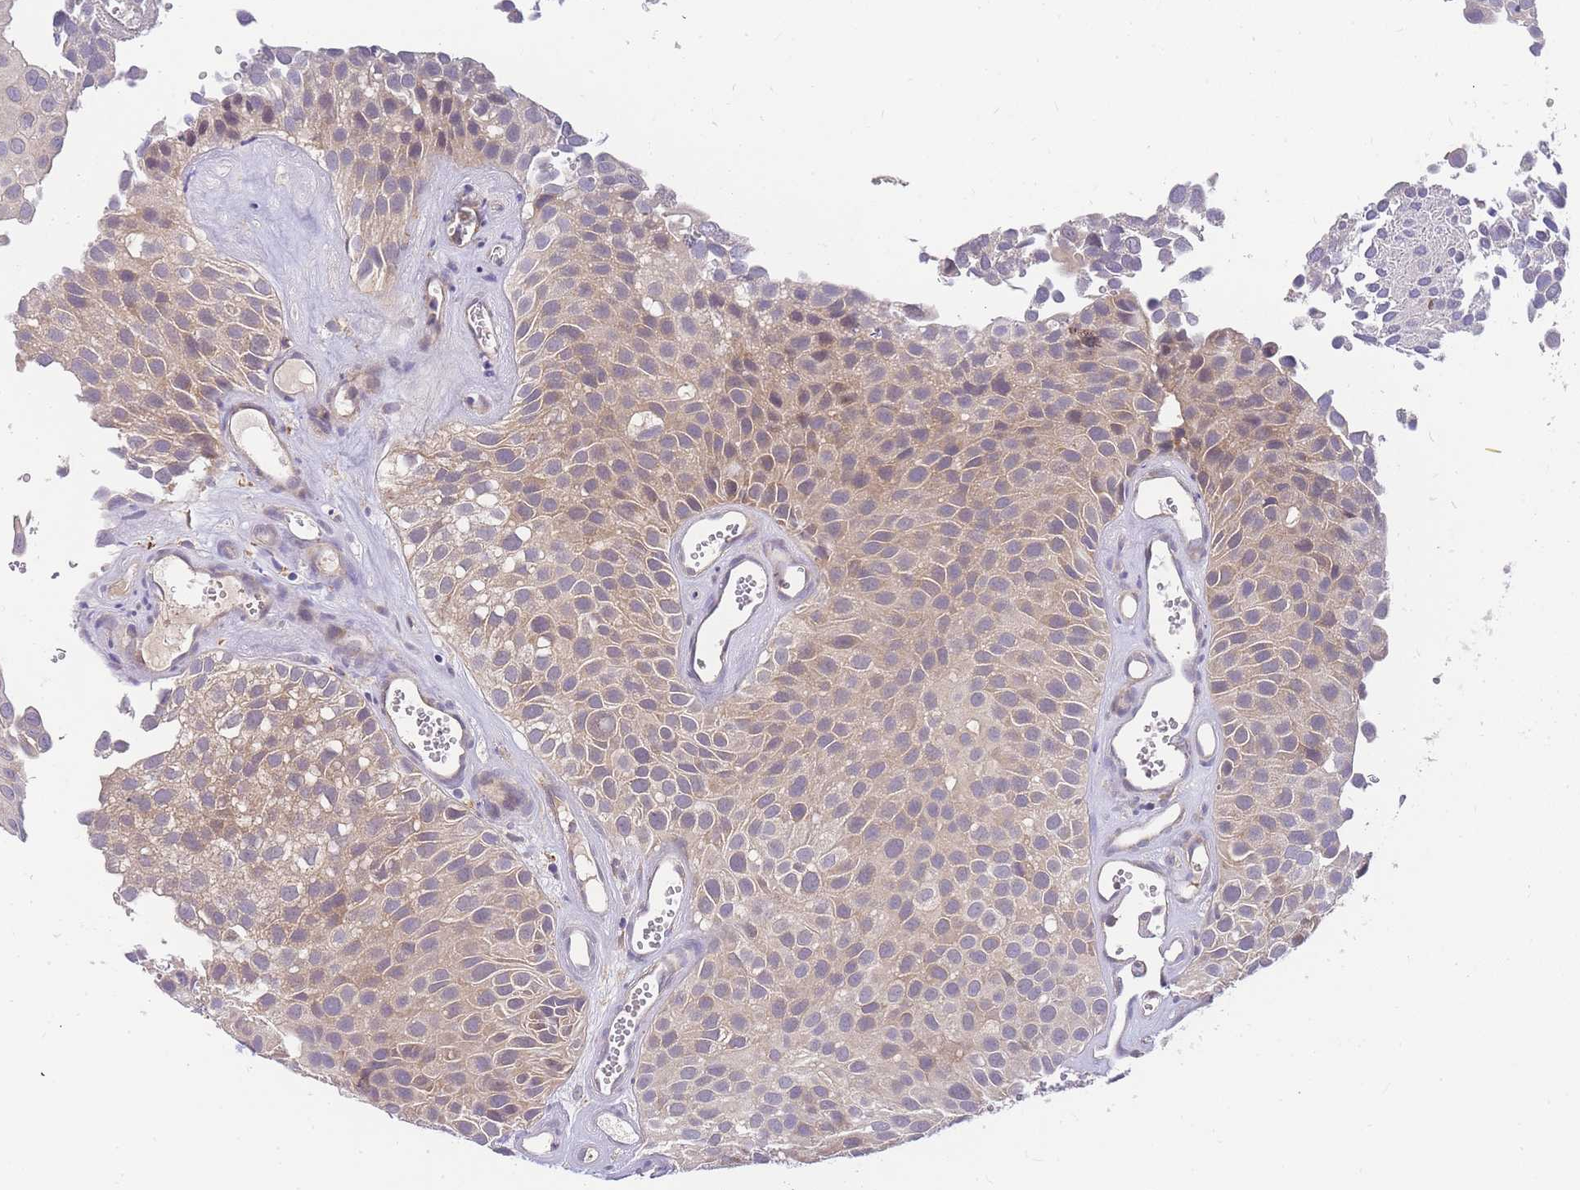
{"staining": {"intensity": "weak", "quantity": "25%-75%", "location": "cytoplasmic/membranous"}, "tissue": "urothelial cancer", "cell_type": "Tumor cells", "image_type": "cancer", "snomed": [{"axis": "morphology", "description": "Urothelial carcinoma, Low grade"}, {"axis": "topography", "description": "Urinary bladder"}], "caption": "Urothelial cancer stained with a protein marker shows weak staining in tumor cells.", "gene": "ZNF577", "patient": {"sex": "male", "age": 88}}